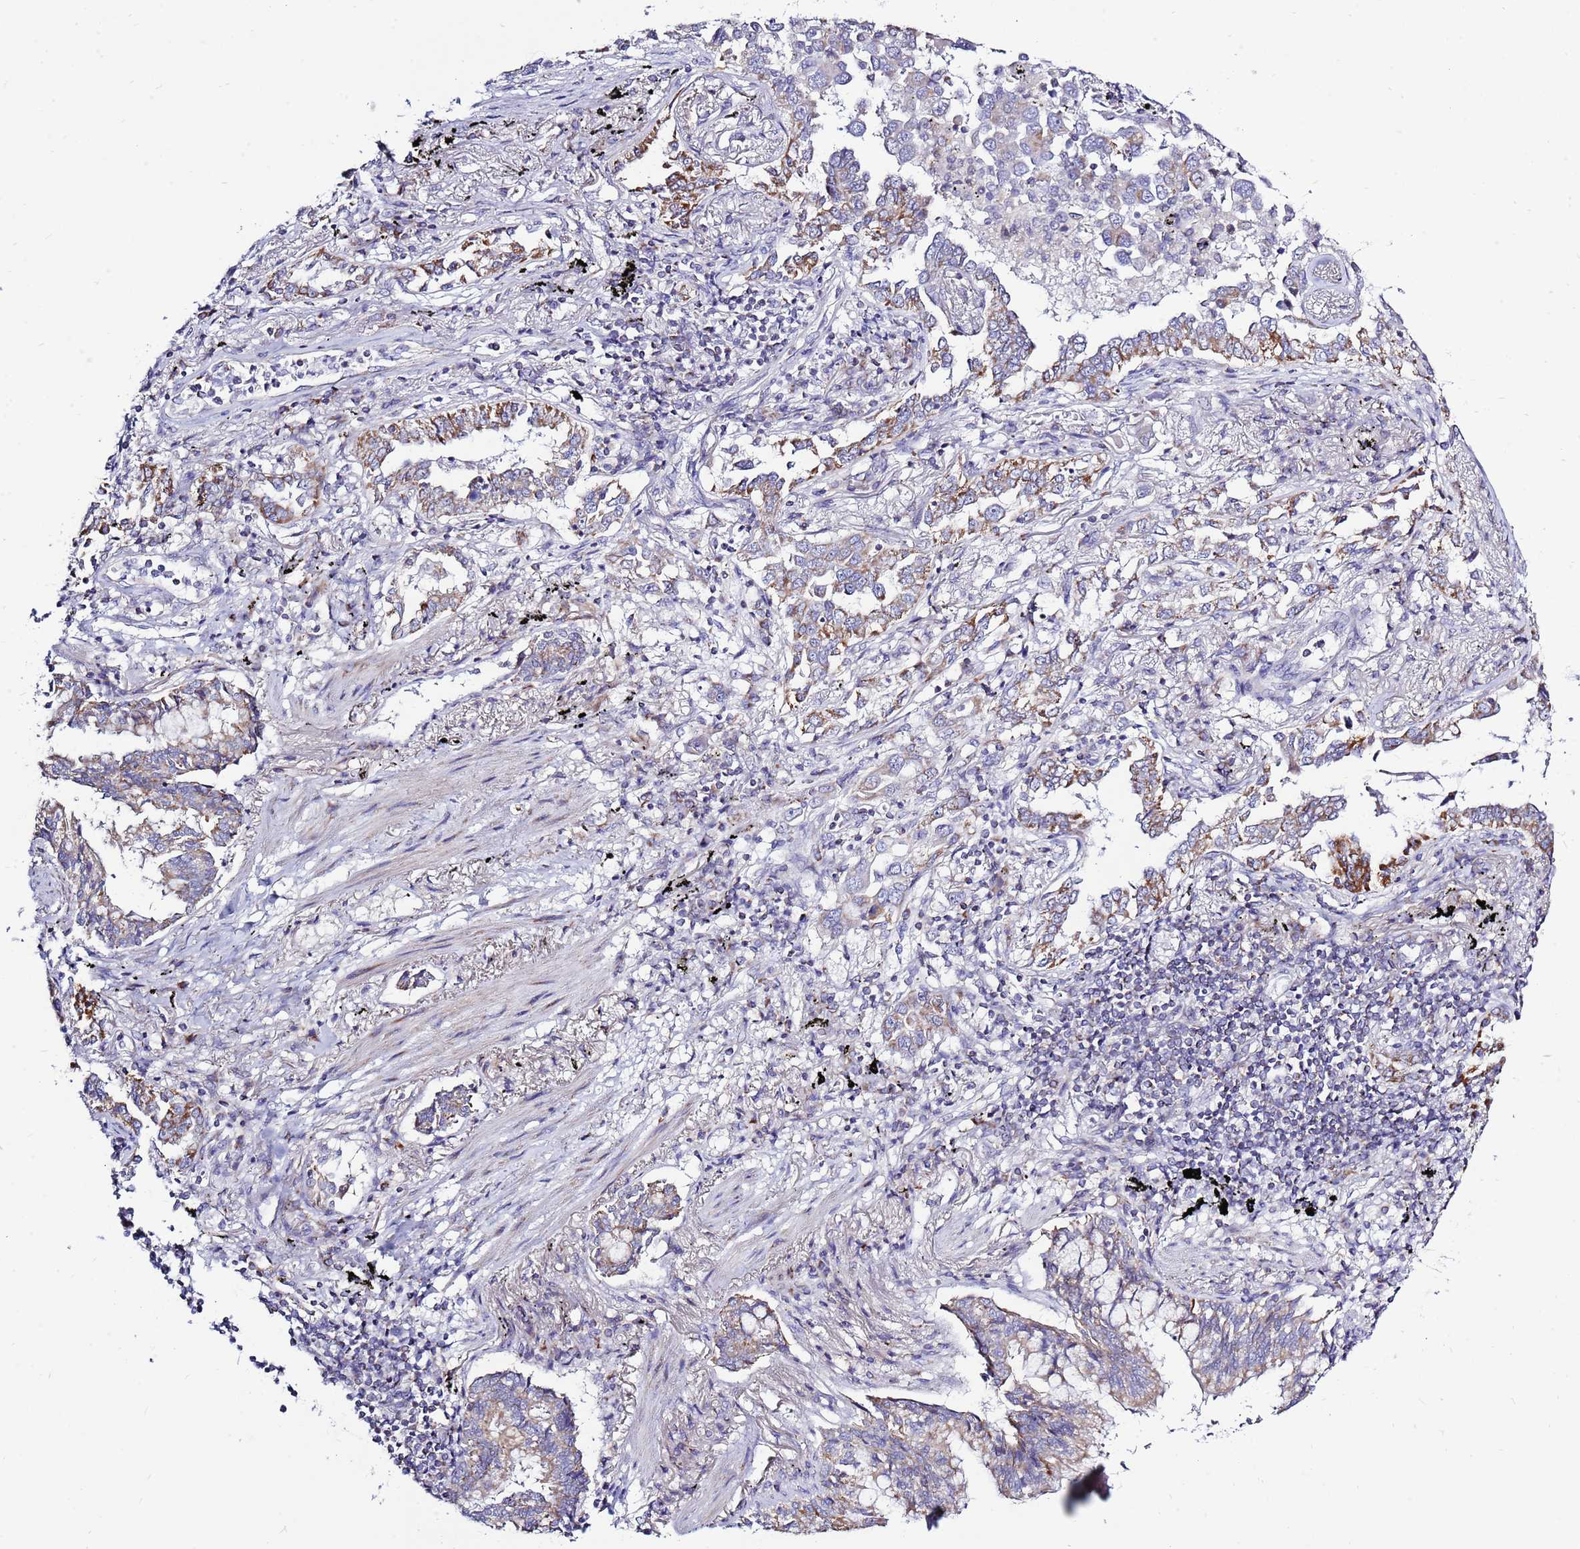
{"staining": {"intensity": "moderate", "quantity": "<25%", "location": "cytoplasmic/membranous"}, "tissue": "lung cancer", "cell_type": "Tumor cells", "image_type": "cancer", "snomed": [{"axis": "morphology", "description": "Adenocarcinoma, NOS"}, {"axis": "topography", "description": "Lung"}], "caption": "Immunohistochemical staining of lung cancer reveals low levels of moderate cytoplasmic/membranous expression in approximately <25% of tumor cells.", "gene": "IGF1R", "patient": {"sex": "male", "age": 67}}